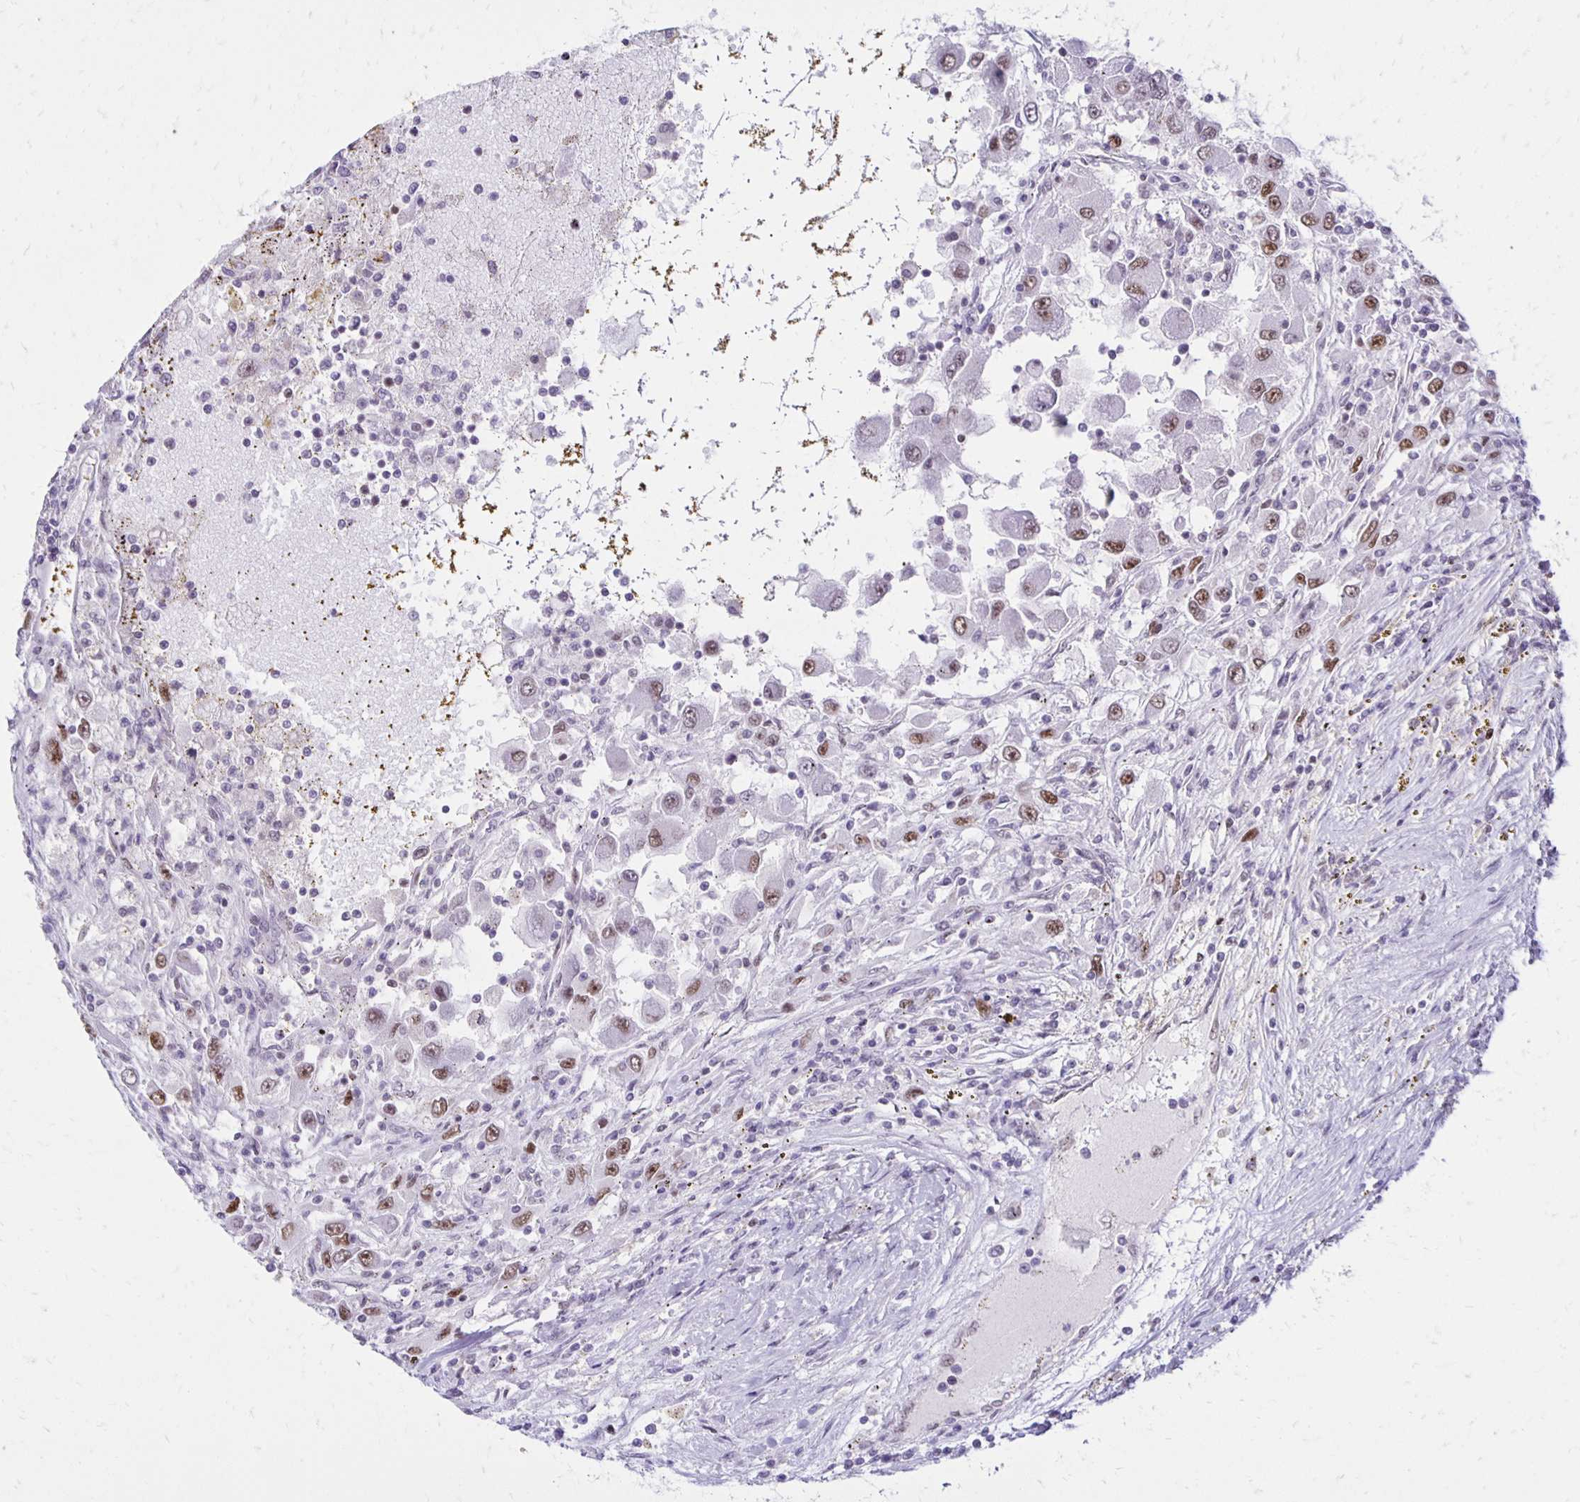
{"staining": {"intensity": "moderate", "quantity": ">75%", "location": "nuclear"}, "tissue": "renal cancer", "cell_type": "Tumor cells", "image_type": "cancer", "snomed": [{"axis": "morphology", "description": "Adenocarcinoma, NOS"}, {"axis": "topography", "description": "Kidney"}], "caption": "Tumor cells demonstrate moderate nuclear staining in about >75% of cells in adenocarcinoma (renal). The staining was performed using DAB (3,3'-diaminobenzidine), with brown indicating positive protein expression. Nuclei are stained blue with hematoxylin.", "gene": "DDB2", "patient": {"sex": "female", "age": 67}}